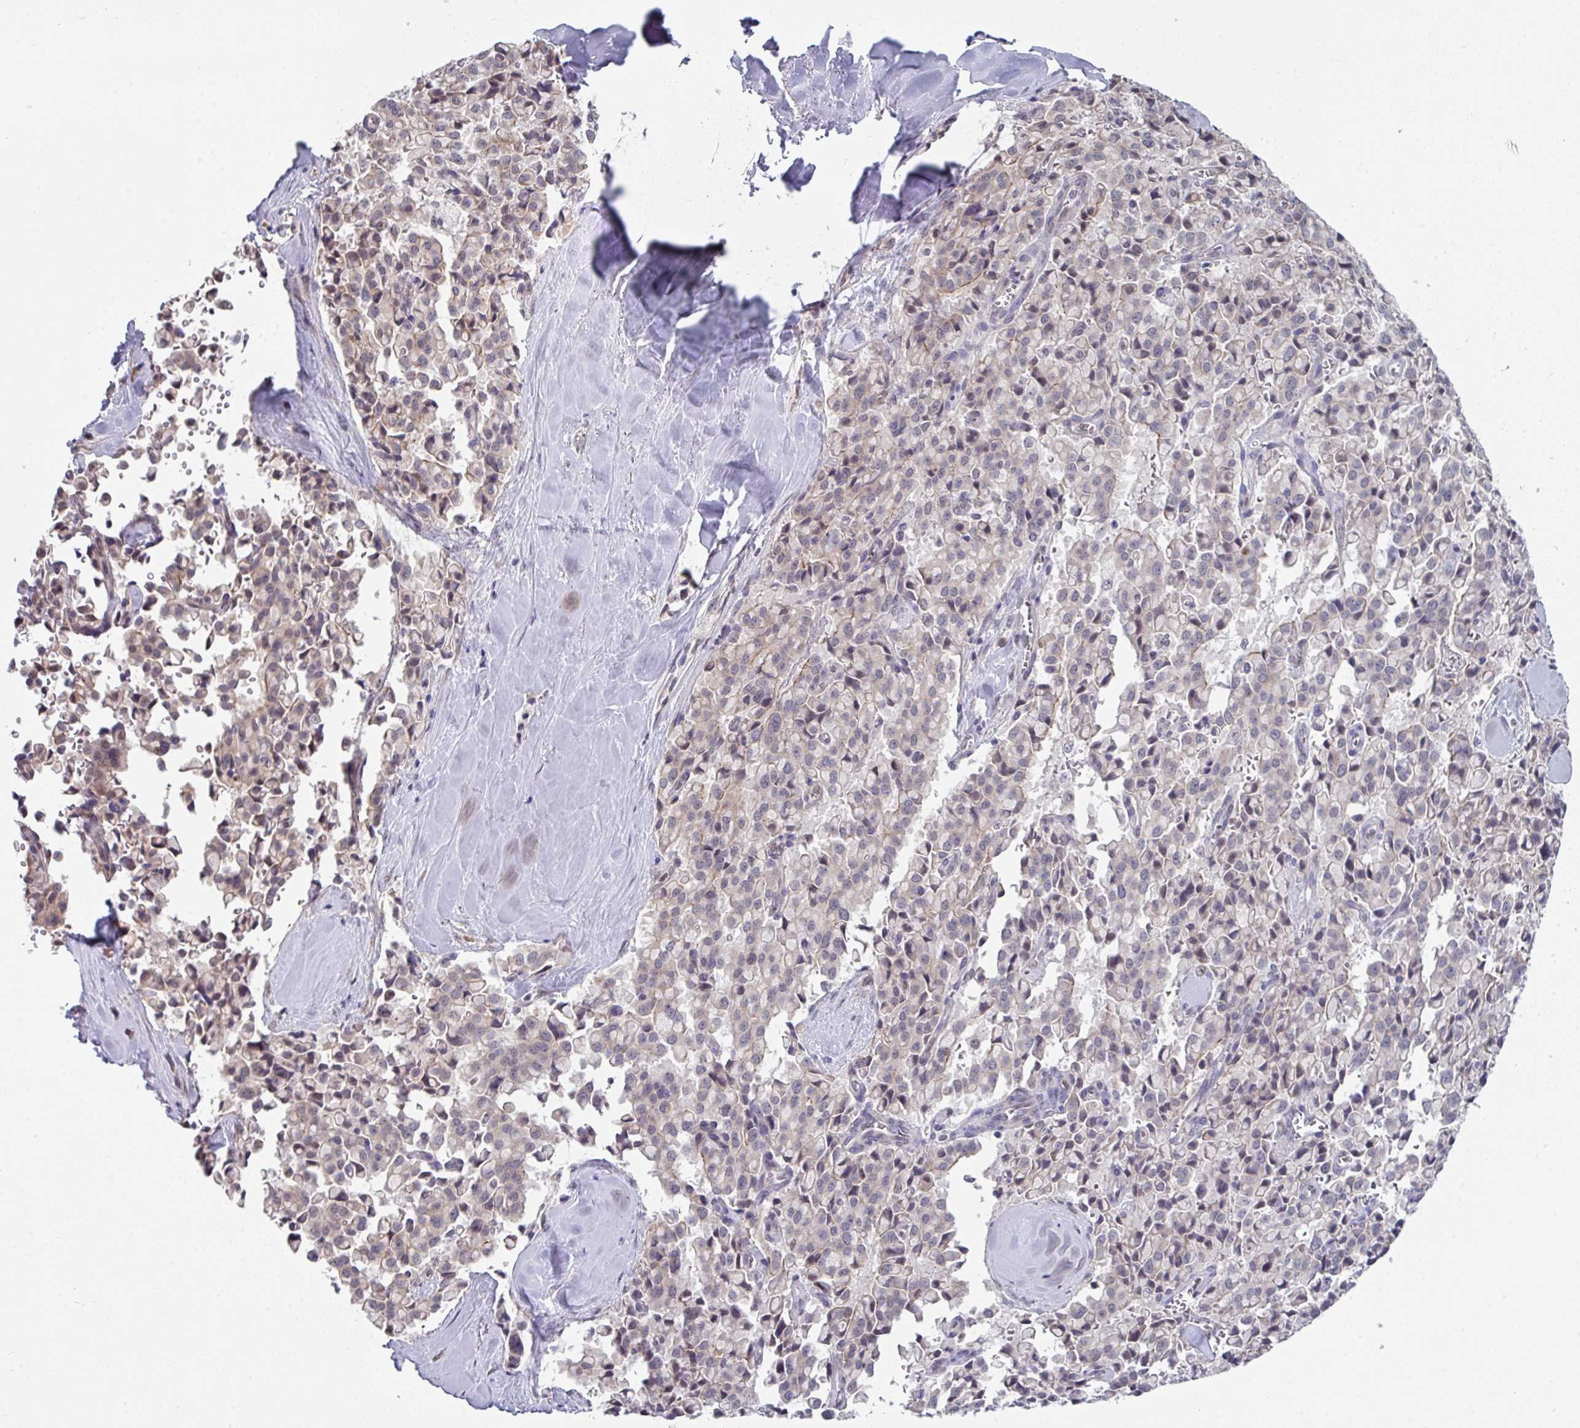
{"staining": {"intensity": "negative", "quantity": "none", "location": "none"}, "tissue": "pancreatic cancer", "cell_type": "Tumor cells", "image_type": "cancer", "snomed": [{"axis": "morphology", "description": "Adenocarcinoma, NOS"}, {"axis": "topography", "description": "Pancreas"}], "caption": "Immunohistochemistry (IHC) micrograph of pancreatic cancer (adenocarcinoma) stained for a protein (brown), which reveals no positivity in tumor cells.", "gene": "TMED5", "patient": {"sex": "male", "age": 65}}